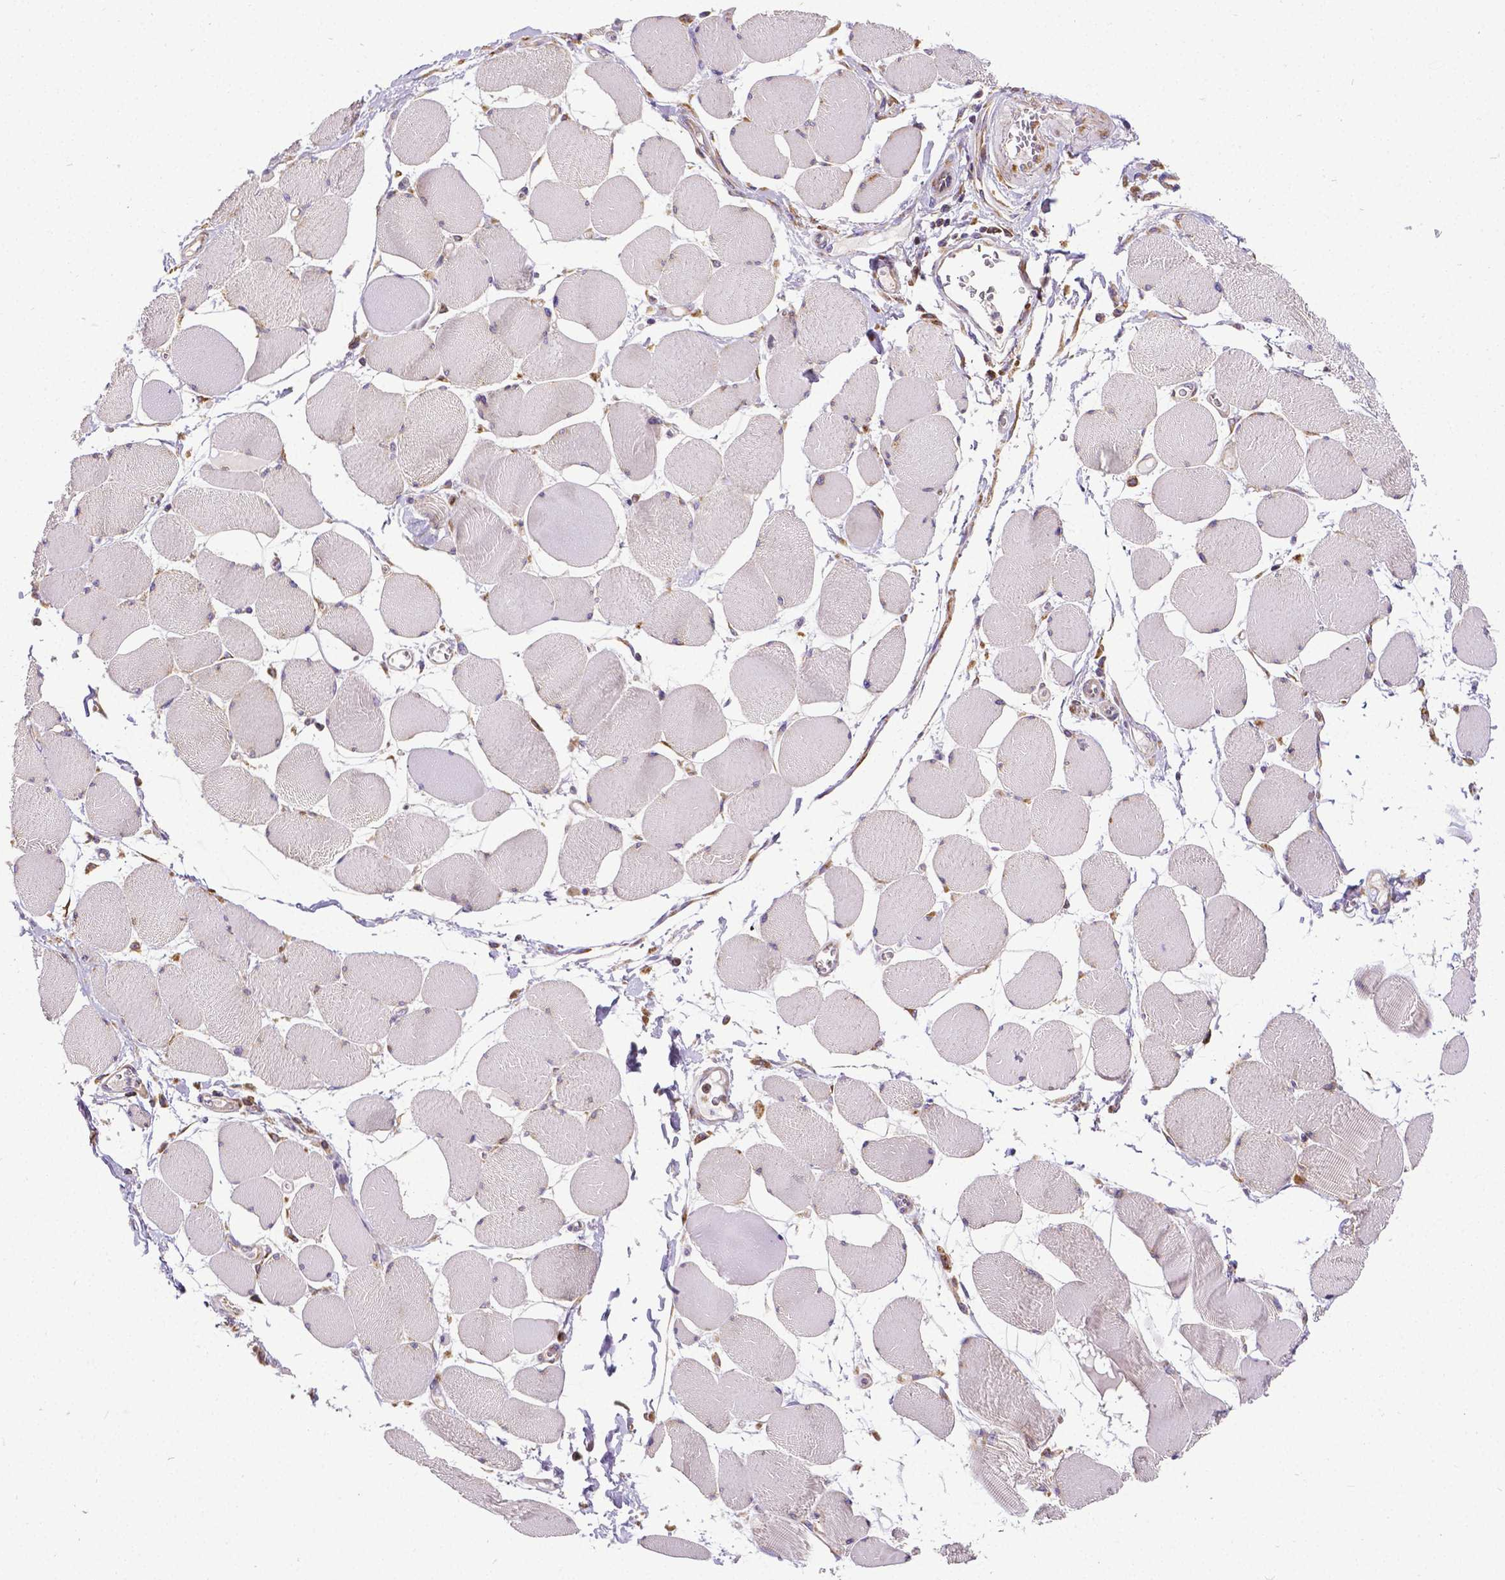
{"staining": {"intensity": "moderate", "quantity": "<25%", "location": "cytoplasmic/membranous"}, "tissue": "skeletal muscle", "cell_type": "Myocytes", "image_type": "normal", "snomed": [{"axis": "morphology", "description": "Normal tissue, NOS"}, {"axis": "topography", "description": "Skeletal muscle"}], "caption": "Immunohistochemical staining of benign human skeletal muscle exhibits <25% levels of moderate cytoplasmic/membranous protein positivity in about <25% of myocytes.", "gene": "MTDH", "patient": {"sex": "female", "age": 75}}